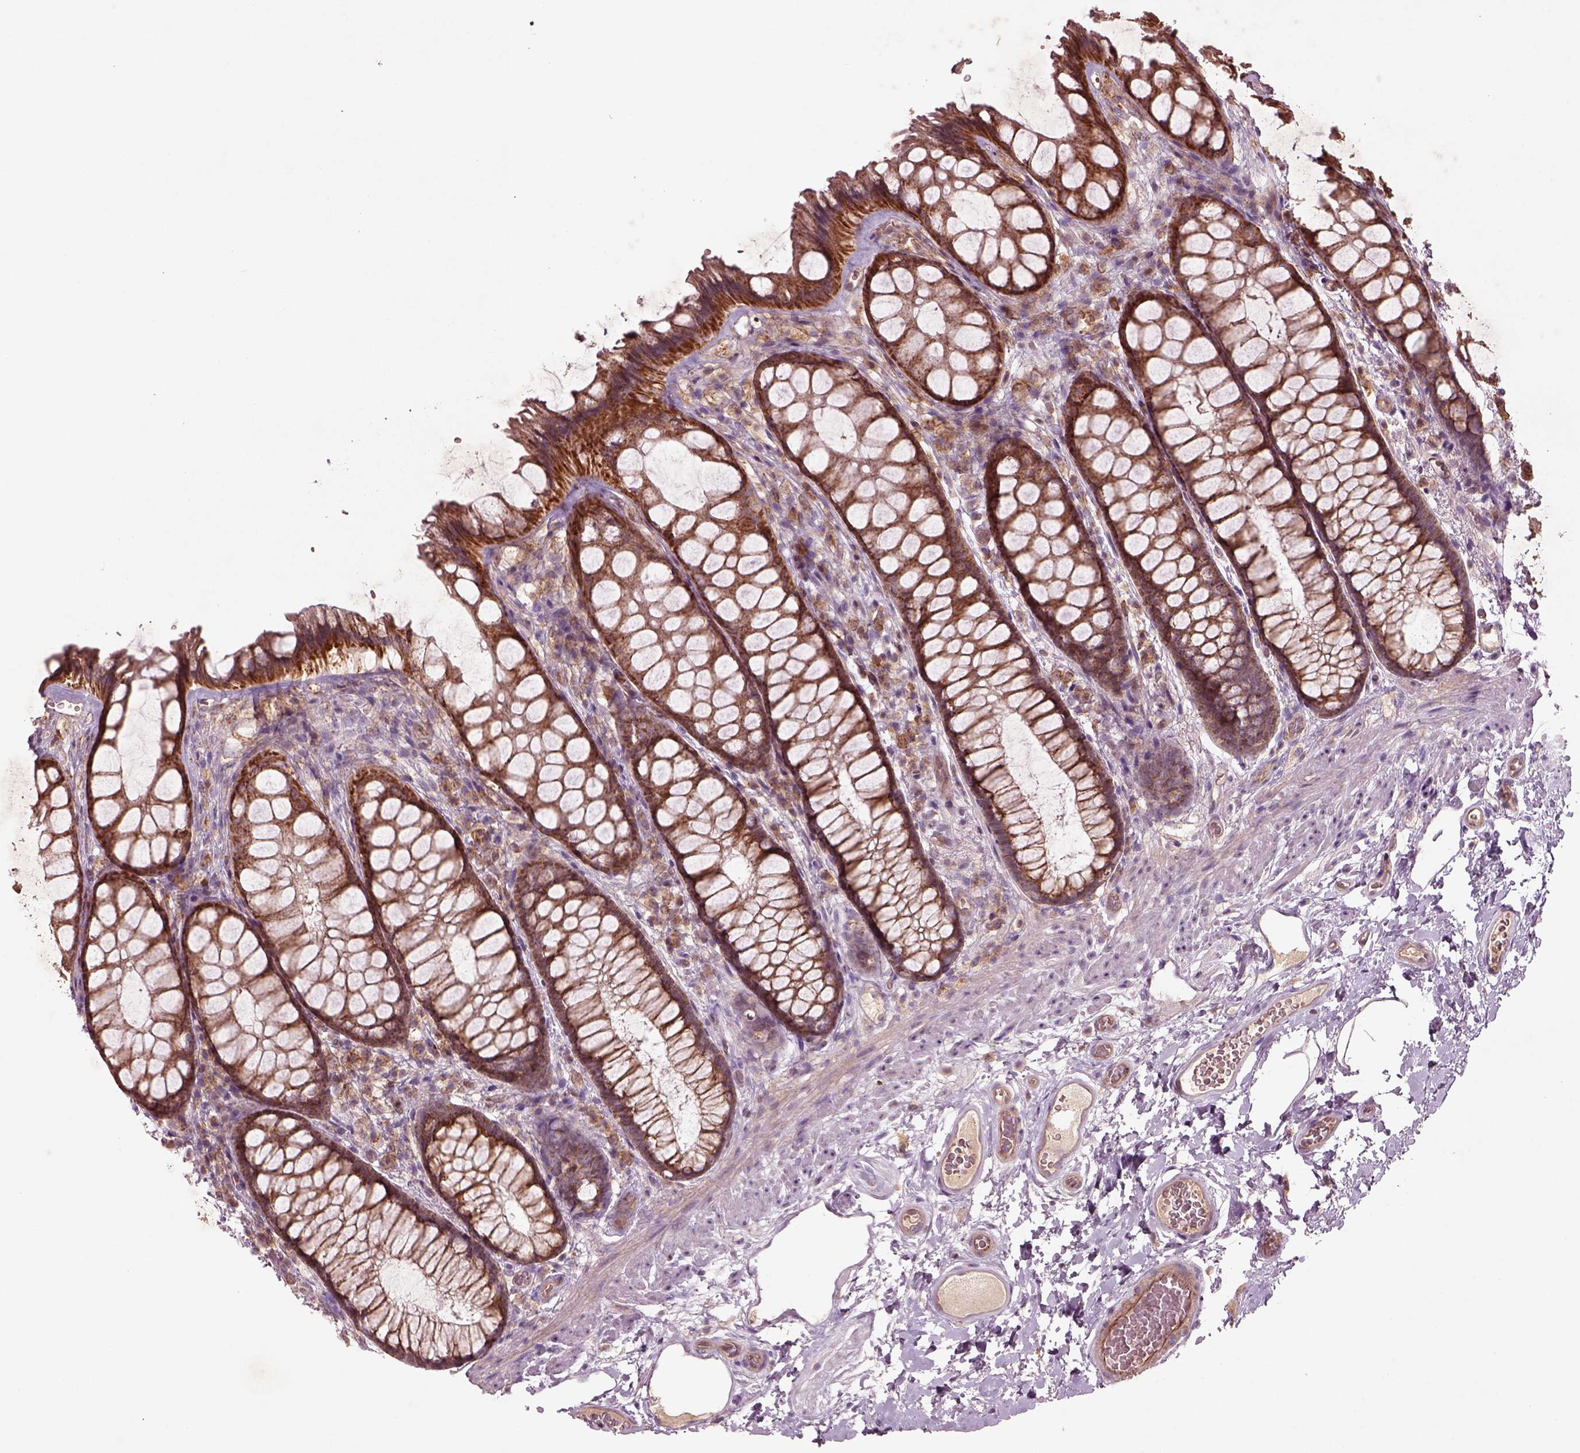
{"staining": {"intensity": "strong", "quantity": ">75%", "location": "cytoplasmic/membranous"}, "tissue": "rectum", "cell_type": "Glandular cells", "image_type": "normal", "snomed": [{"axis": "morphology", "description": "Normal tissue, NOS"}, {"axis": "topography", "description": "Rectum"}], "caption": "About >75% of glandular cells in unremarkable human rectum show strong cytoplasmic/membranous protein positivity as visualized by brown immunohistochemical staining.", "gene": "SLC25A31", "patient": {"sex": "female", "age": 62}}